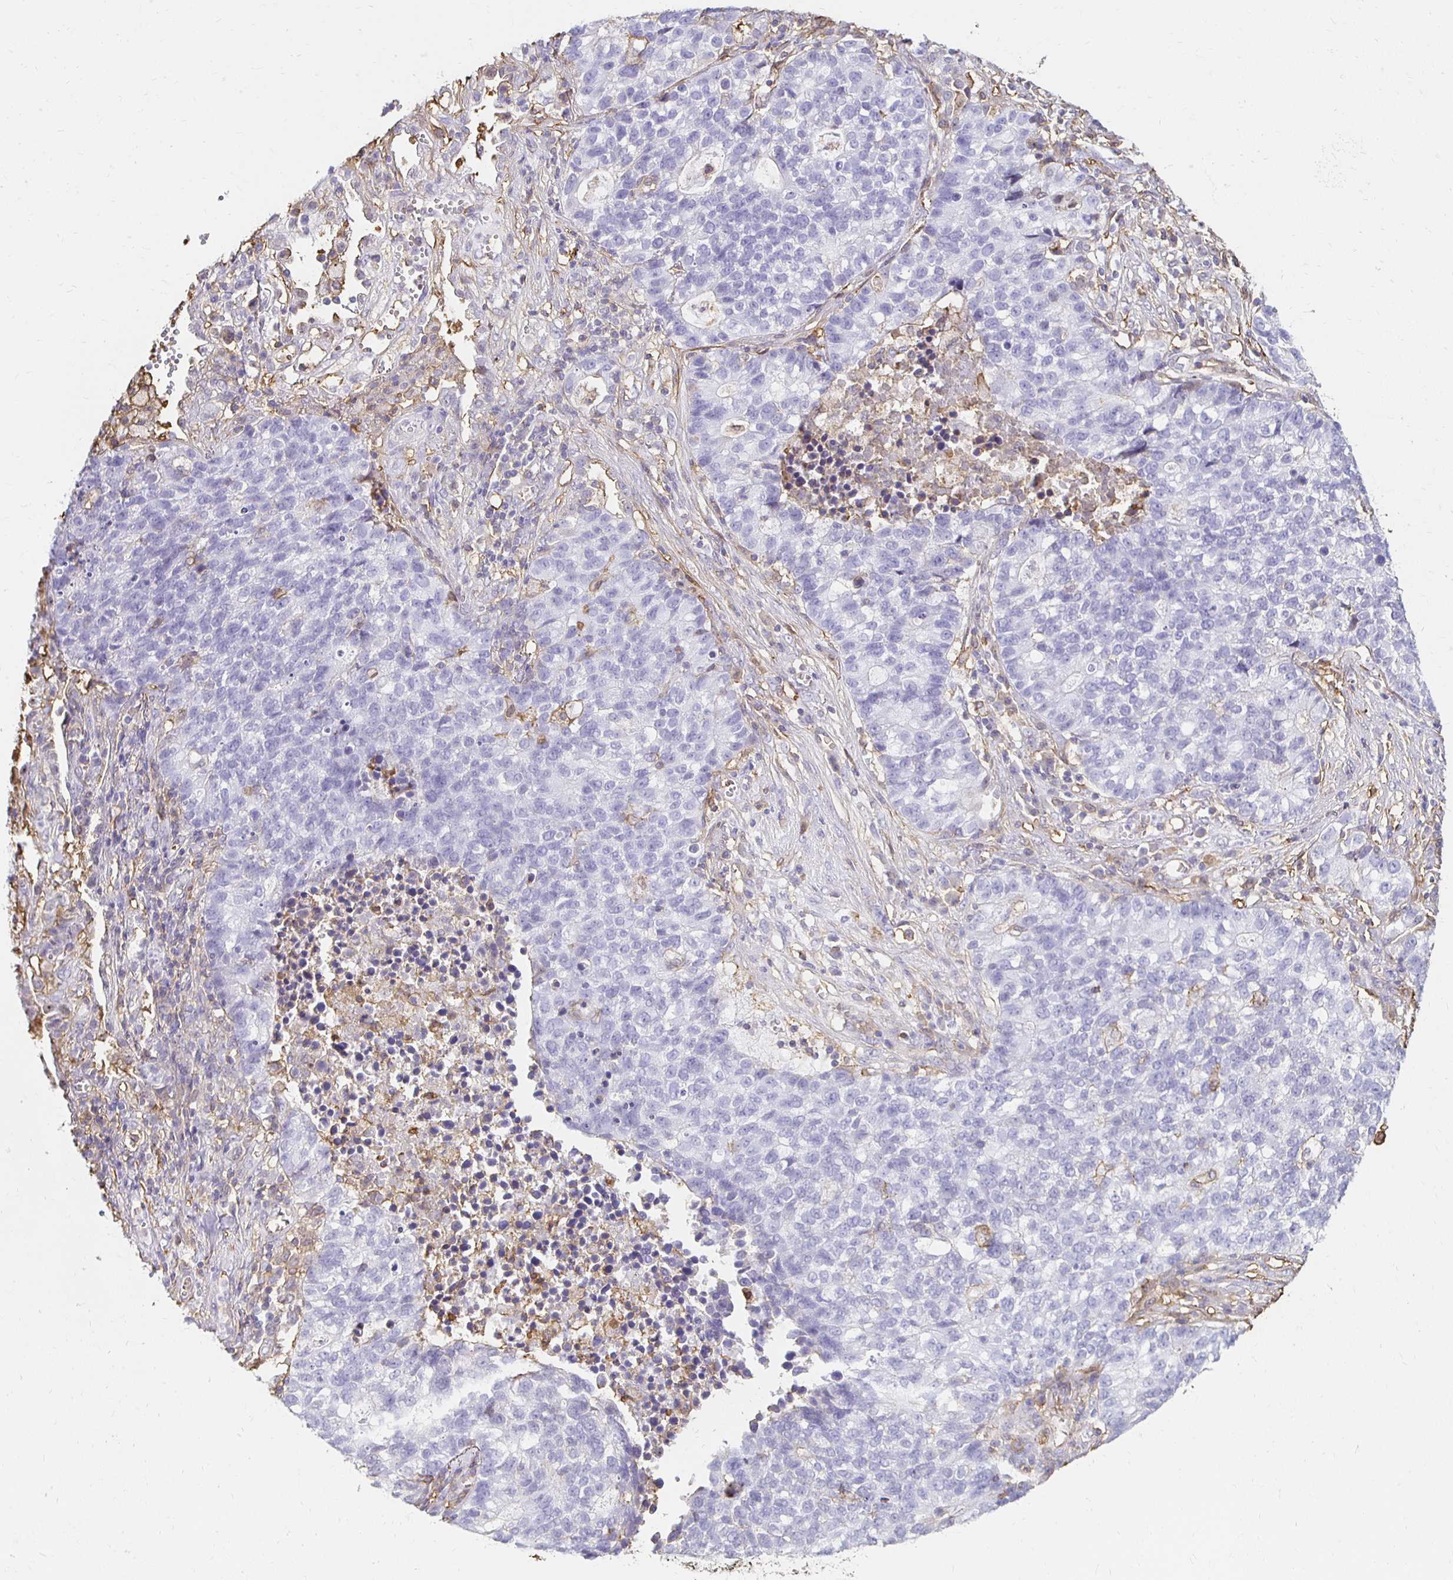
{"staining": {"intensity": "negative", "quantity": "none", "location": "none"}, "tissue": "lung cancer", "cell_type": "Tumor cells", "image_type": "cancer", "snomed": [{"axis": "morphology", "description": "Adenocarcinoma, NOS"}, {"axis": "topography", "description": "Lung"}], "caption": "The micrograph demonstrates no staining of tumor cells in adenocarcinoma (lung). (DAB immunohistochemistry with hematoxylin counter stain).", "gene": "TAS1R3", "patient": {"sex": "male", "age": 57}}